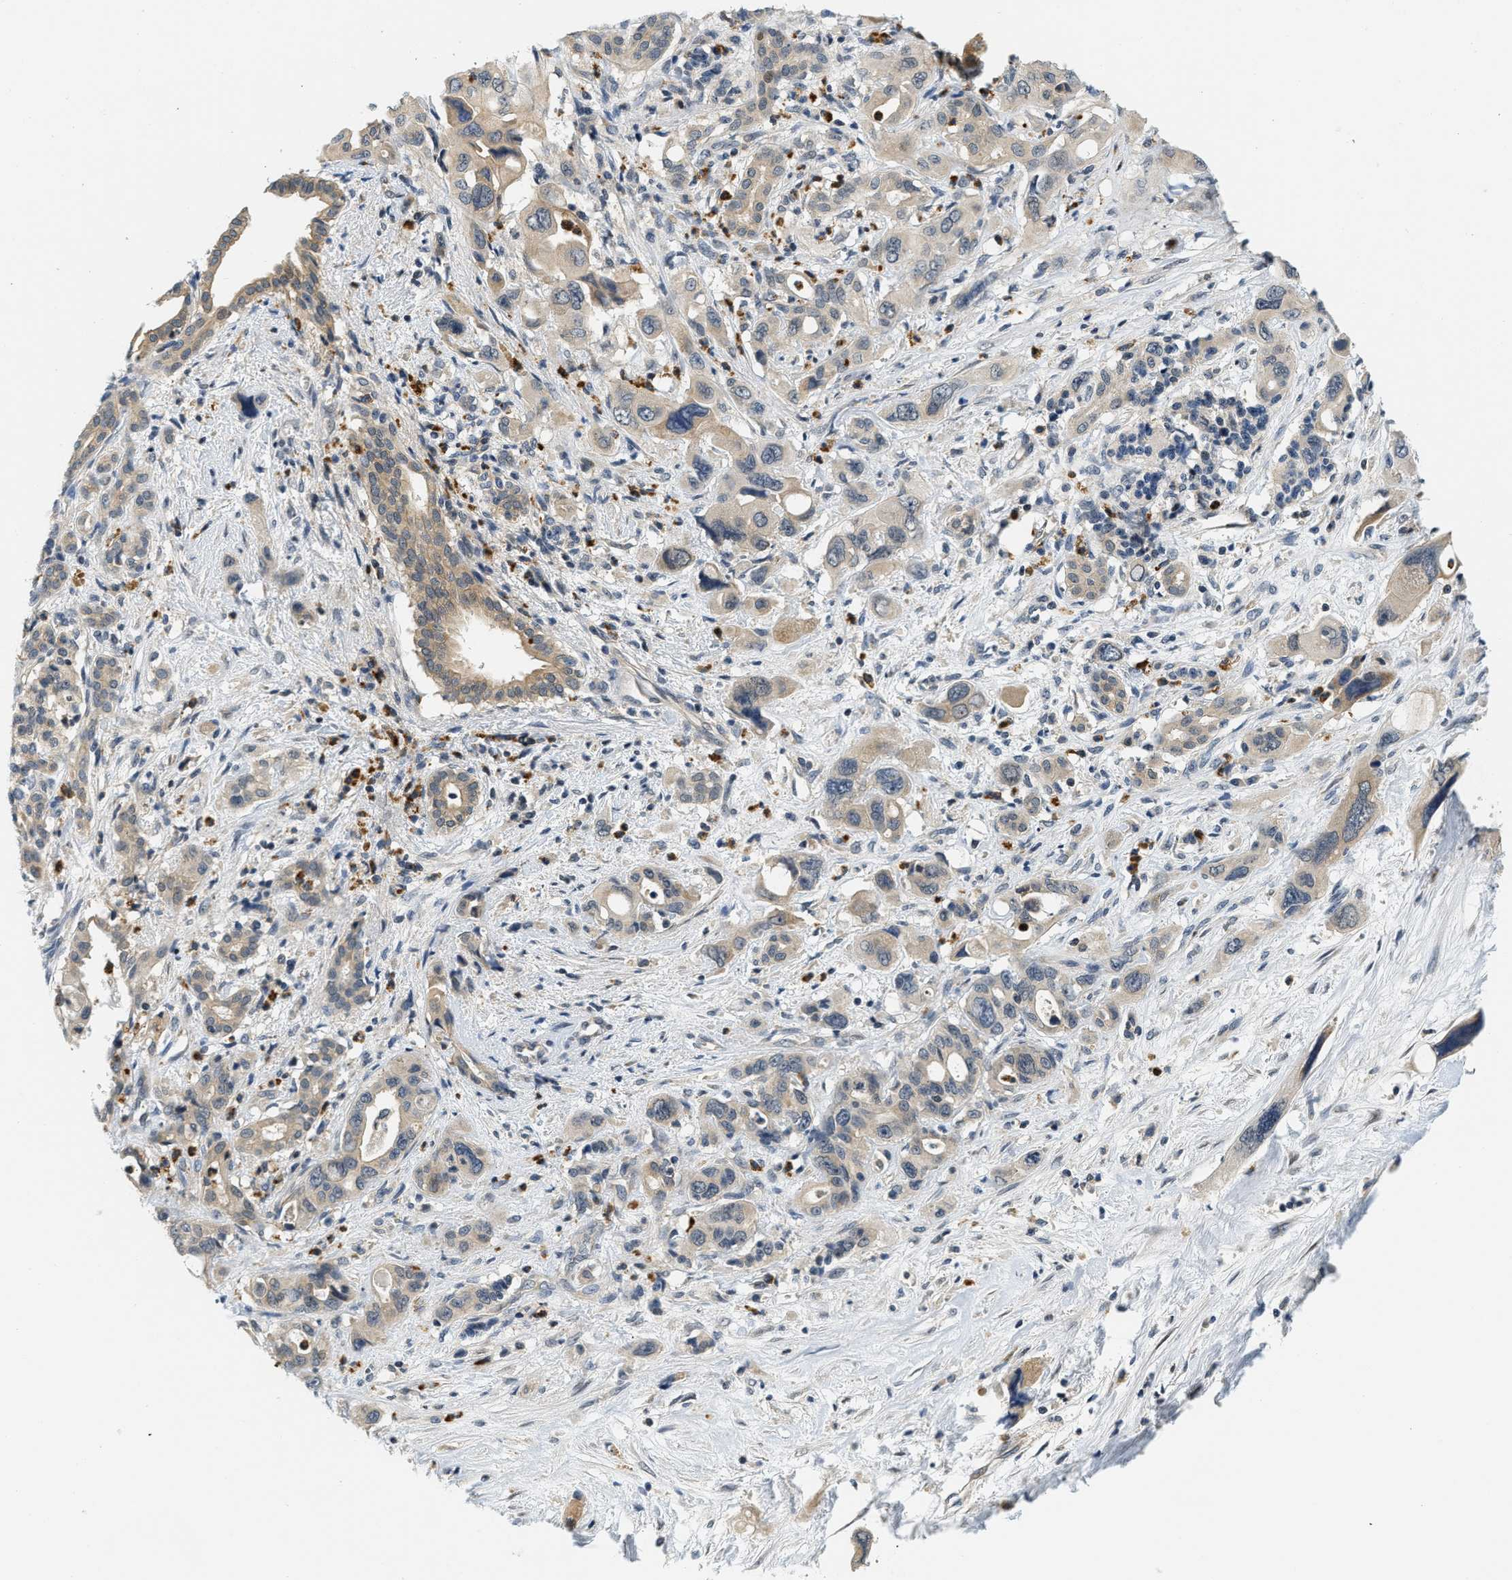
{"staining": {"intensity": "weak", "quantity": "<25%", "location": "cytoplasmic/membranous"}, "tissue": "pancreatic cancer", "cell_type": "Tumor cells", "image_type": "cancer", "snomed": [{"axis": "morphology", "description": "Adenocarcinoma, NOS"}, {"axis": "topography", "description": "Pancreas"}], "caption": "Tumor cells show no significant positivity in adenocarcinoma (pancreatic).", "gene": "KMT2A", "patient": {"sex": "male", "age": 46}}